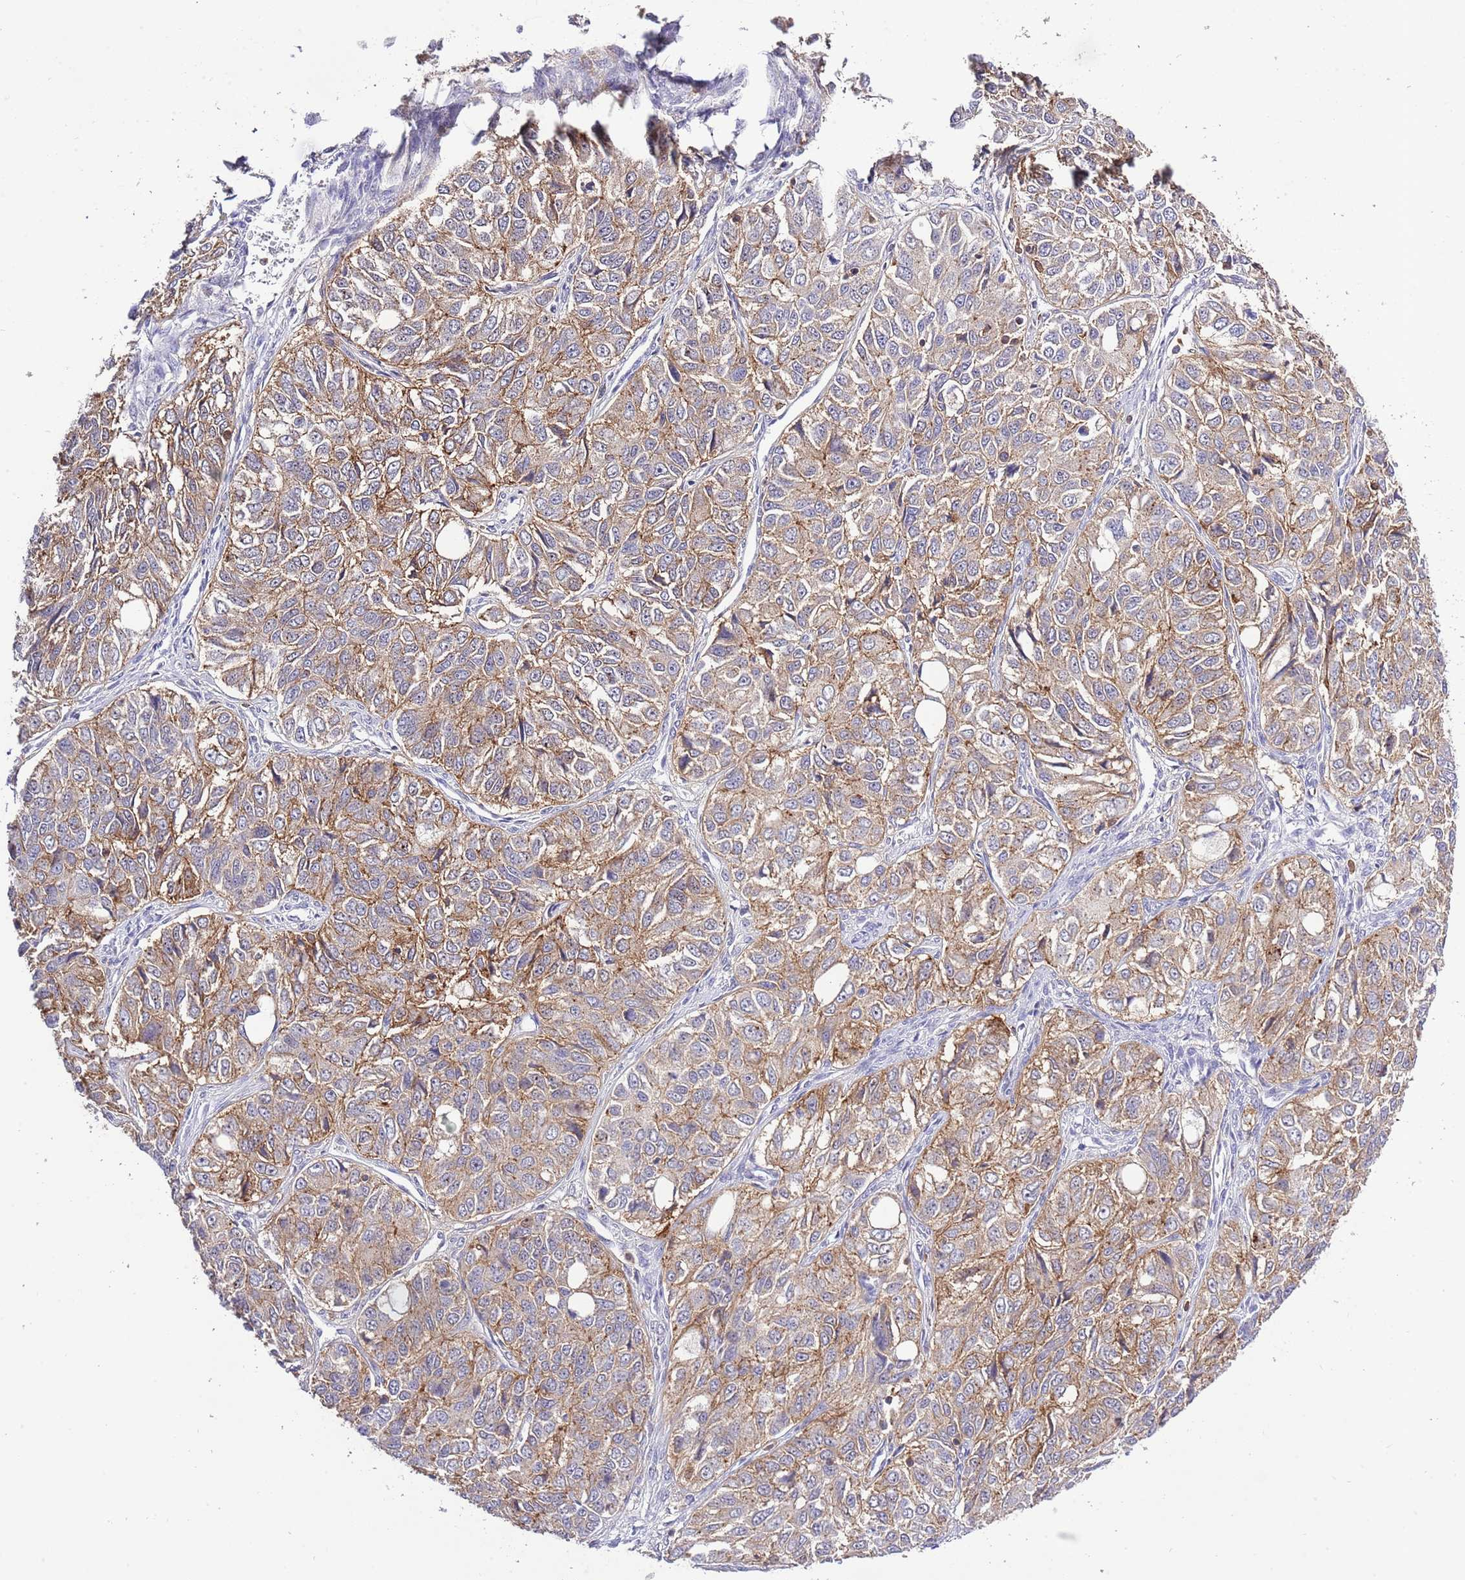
{"staining": {"intensity": "moderate", "quantity": ">75%", "location": "cytoplasmic/membranous"}, "tissue": "ovarian cancer", "cell_type": "Tumor cells", "image_type": "cancer", "snomed": [{"axis": "morphology", "description": "Carcinoma, endometroid"}, {"axis": "topography", "description": "Ovary"}], "caption": "The photomicrograph shows a brown stain indicating the presence of a protein in the cytoplasmic/membranous of tumor cells in ovarian cancer (endometroid carcinoma). (DAB (3,3'-diaminobenzidine) IHC, brown staining for protein, blue staining for nuclei).", "gene": "EFHD1", "patient": {"sex": "female", "age": 51}}